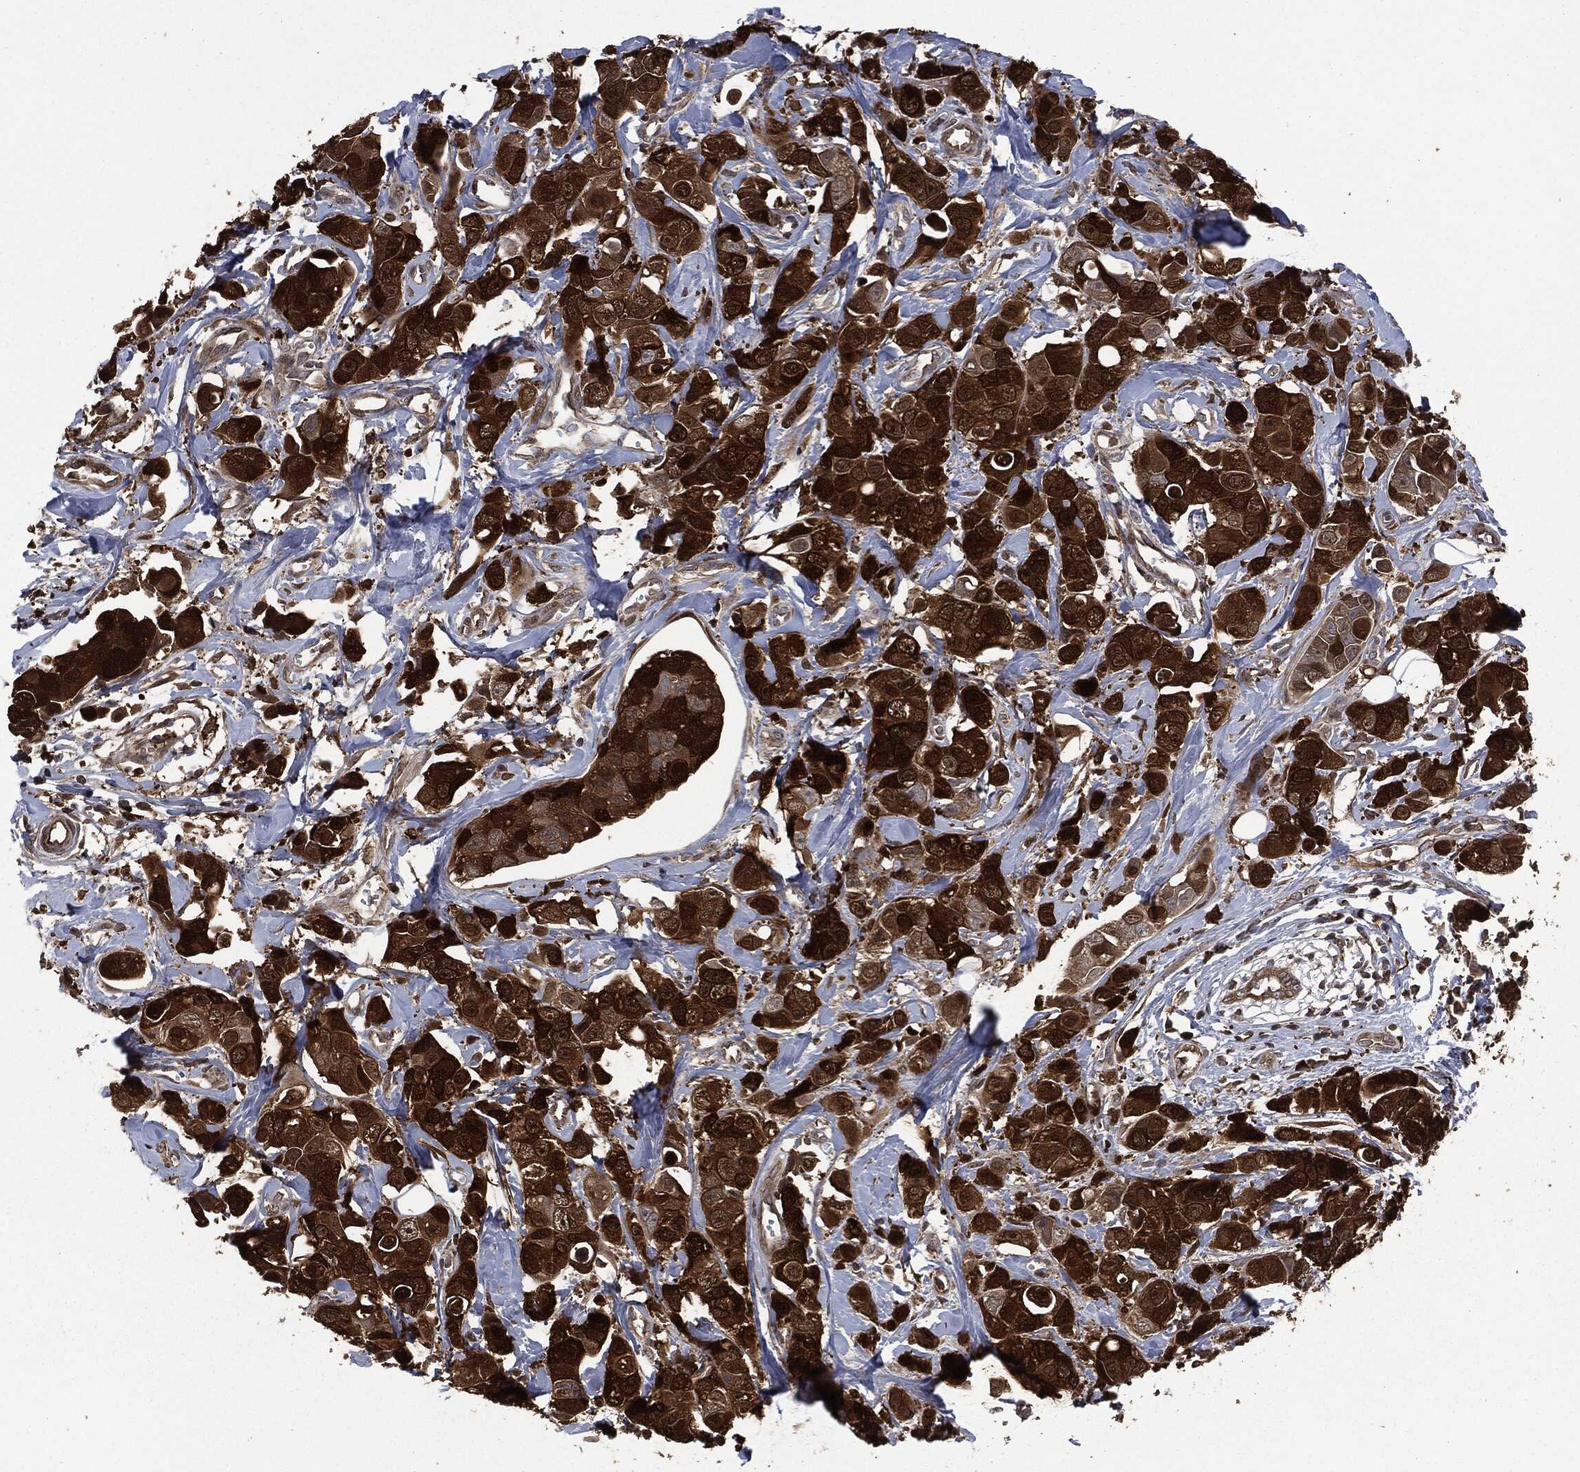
{"staining": {"intensity": "strong", "quantity": ">75%", "location": "cytoplasmic/membranous"}, "tissue": "breast cancer", "cell_type": "Tumor cells", "image_type": "cancer", "snomed": [{"axis": "morphology", "description": "Duct carcinoma"}, {"axis": "topography", "description": "Breast"}], "caption": "Human intraductal carcinoma (breast) stained with a brown dye exhibits strong cytoplasmic/membranous positive expression in approximately >75% of tumor cells.", "gene": "CRABP2", "patient": {"sex": "female", "age": 35}}